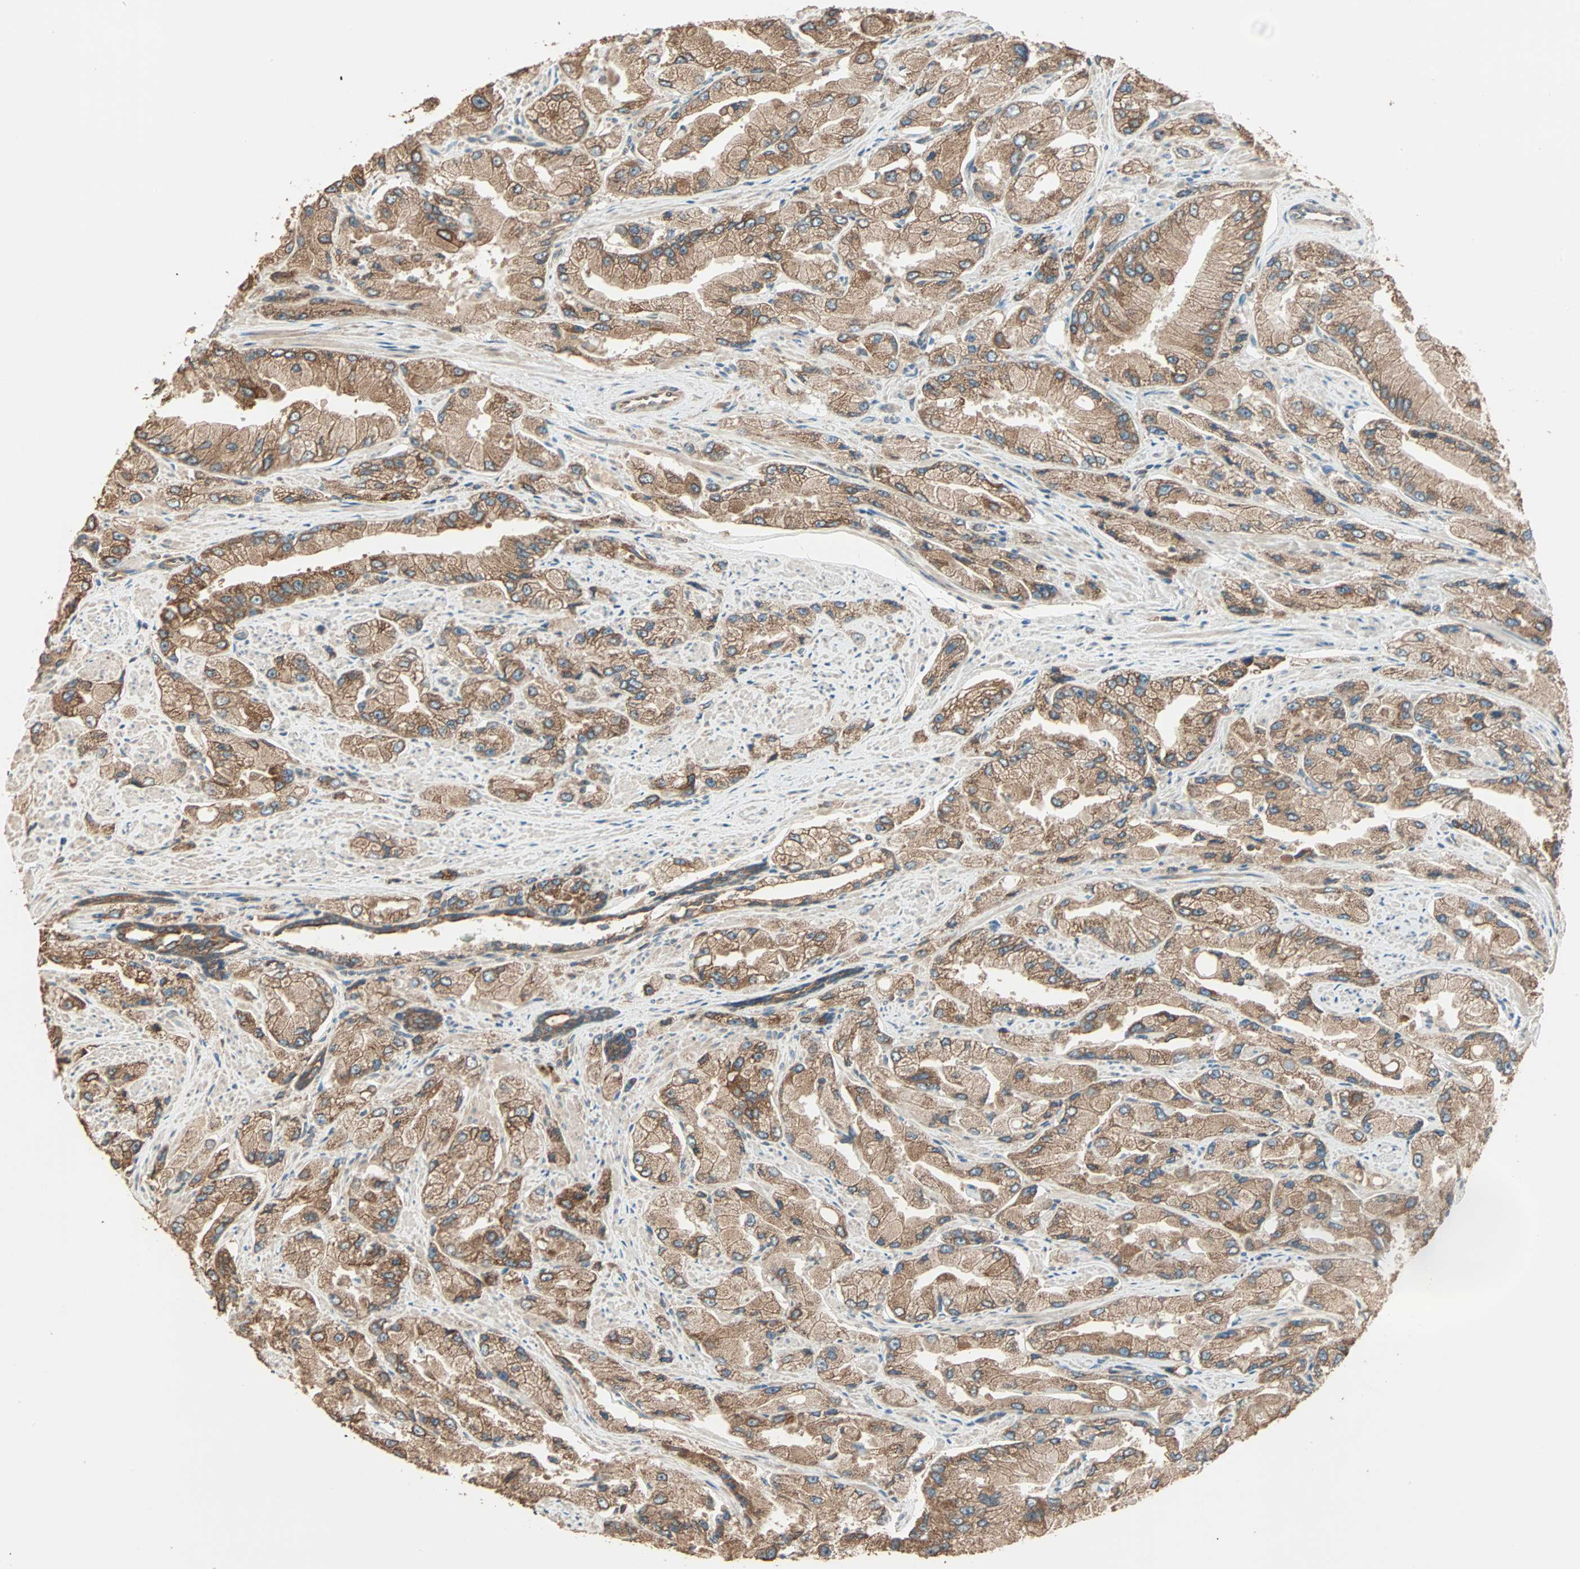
{"staining": {"intensity": "moderate", "quantity": ">75%", "location": "cytoplasmic/membranous"}, "tissue": "prostate cancer", "cell_type": "Tumor cells", "image_type": "cancer", "snomed": [{"axis": "morphology", "description": "Adenocarcinoma, High grade"}, {"axis": "topography", "description": "Prostate"}], "caption": "DAB immunohistochemical staining of prostate adenocarcinoma (high-grade) reveals moderate cytoplasmic/membranous protein staining in about >75% of tumor cells.", "gene": "EIF4G2", "patient": {"sex": "male", "age": 58}}